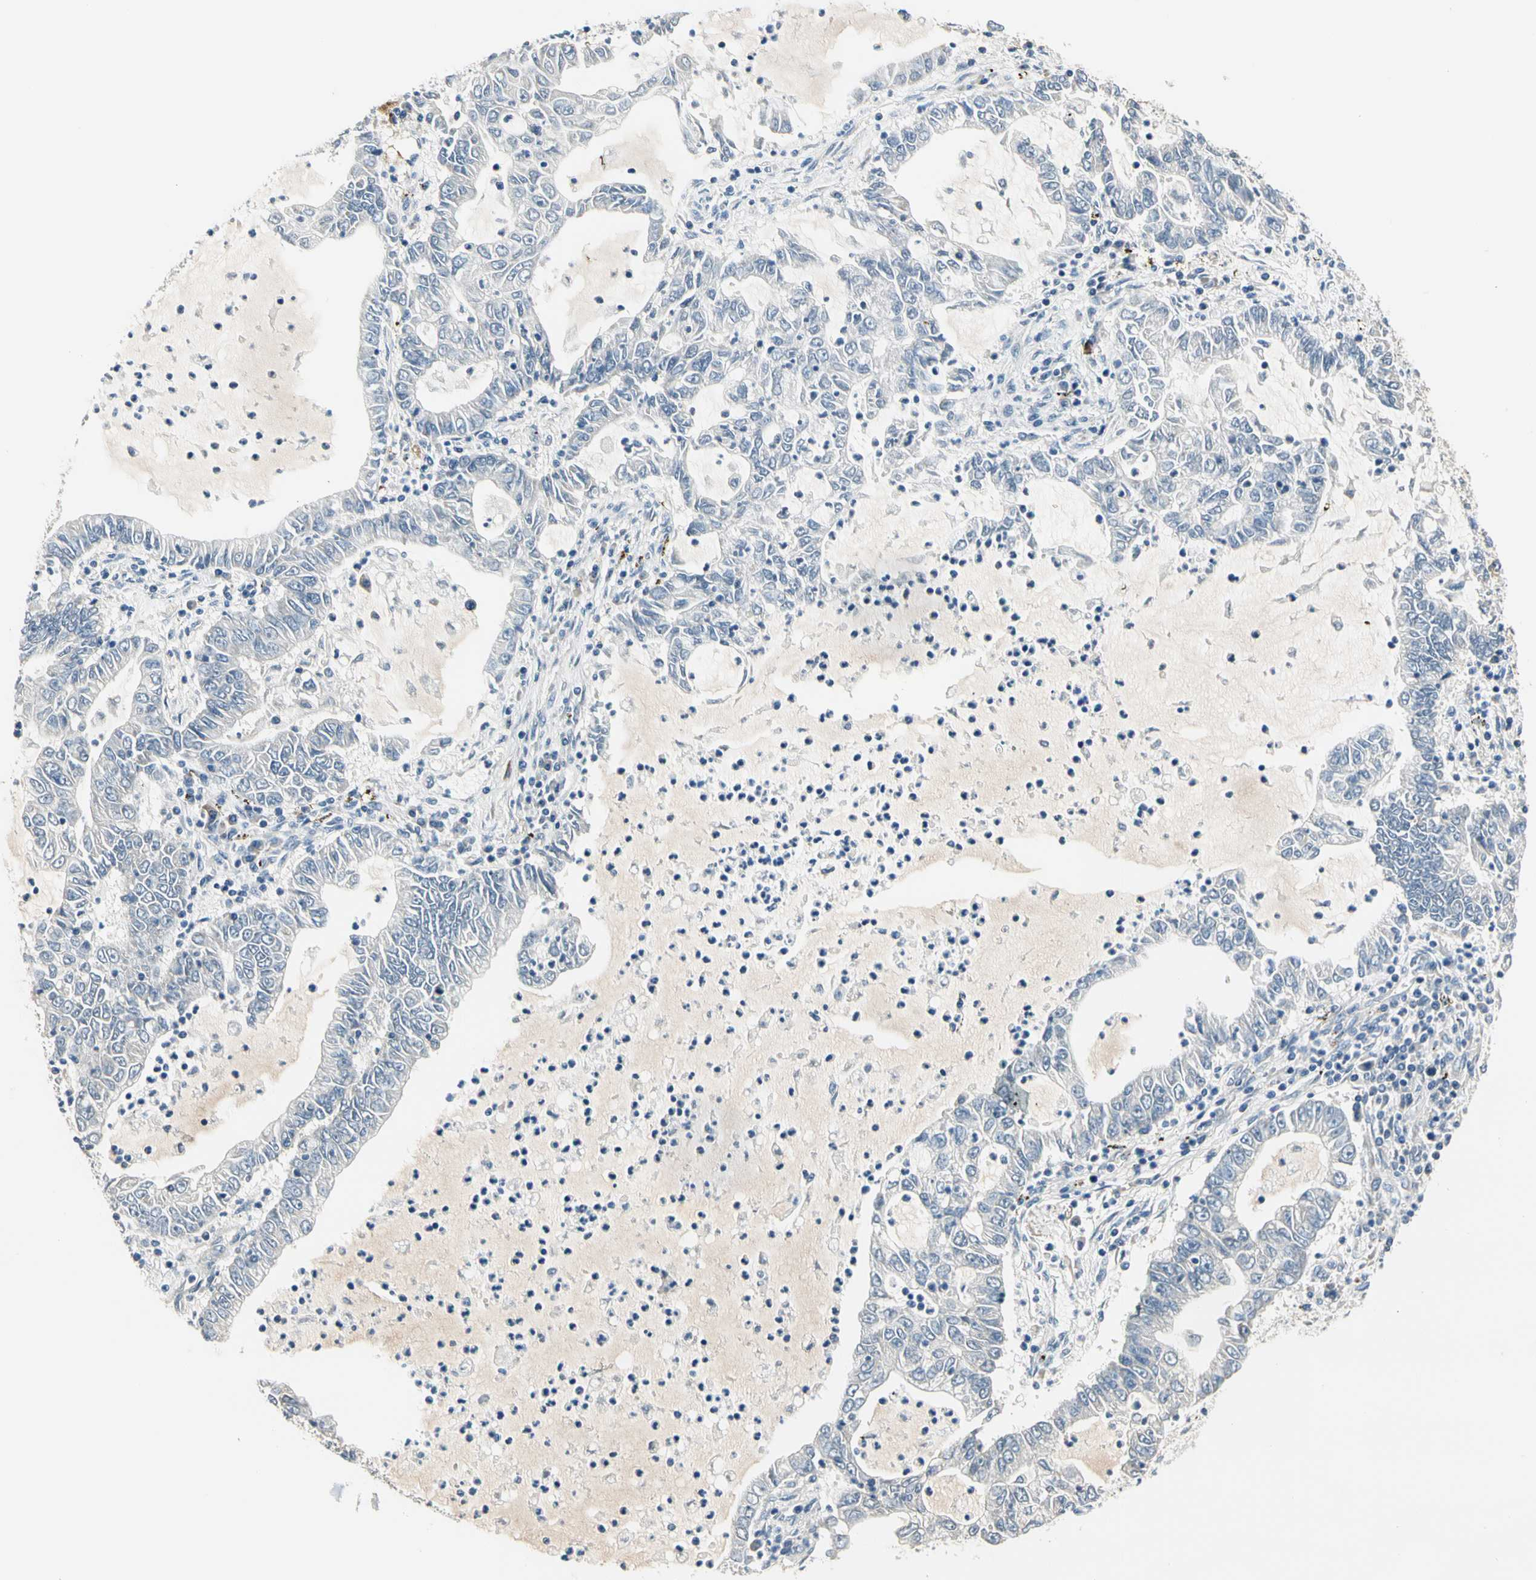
{"staining": {"intensity": "negative", "quantity": "none", "location": "none"}, "tissue": "lung cancer", "cell_type": "Tumor cells", "image_type": "cancer", "snomed": [{"axis": "morphology", "description": "Adenocarcinoma, NOS"}, {"axis": "topography", "description": "Lung"}], "caption": "This image is of lung cancer stained with IHC to label a protein in brown with the nuclei are counter-stained blue. There is no expression in tumor cells.", "gene": "TGFBR3", "patient": {"sex": "female", "age": 51}}